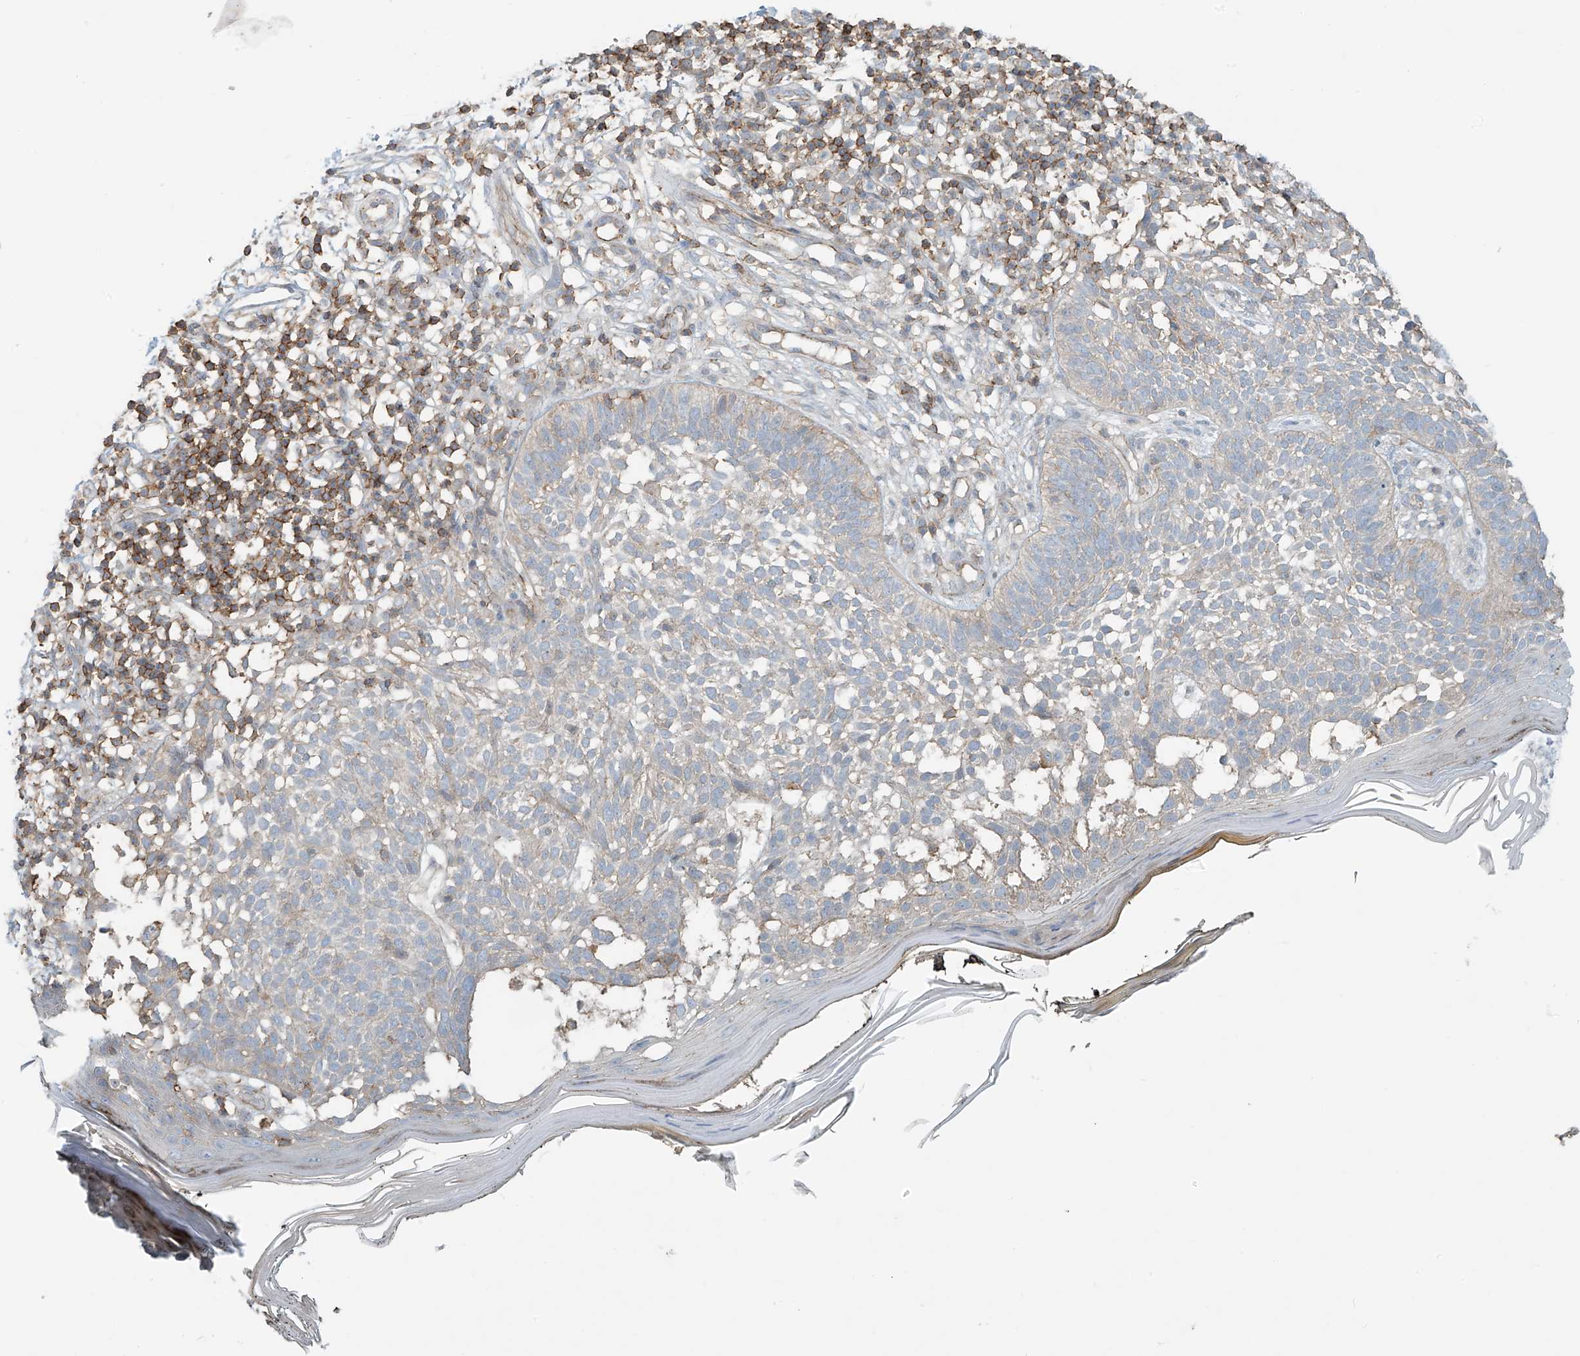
{"staining": {"intensity": "negative", "quantity": "none", "location": "none"}, "tissue": "skin cancer", "cell_type": "Tumor cells", "image_type": "cancer", "snomed": [{"axis": "morphology", "description": "Basal cell carcinoma"}, {"axis": "topography", "description": "Skin"}], "caption": "The IHC micrograph has no significant expression in tumor cells of skin cancer tissue.", "gene": "SLC9A2", "patient": {"sex": "female", "age": 64}}